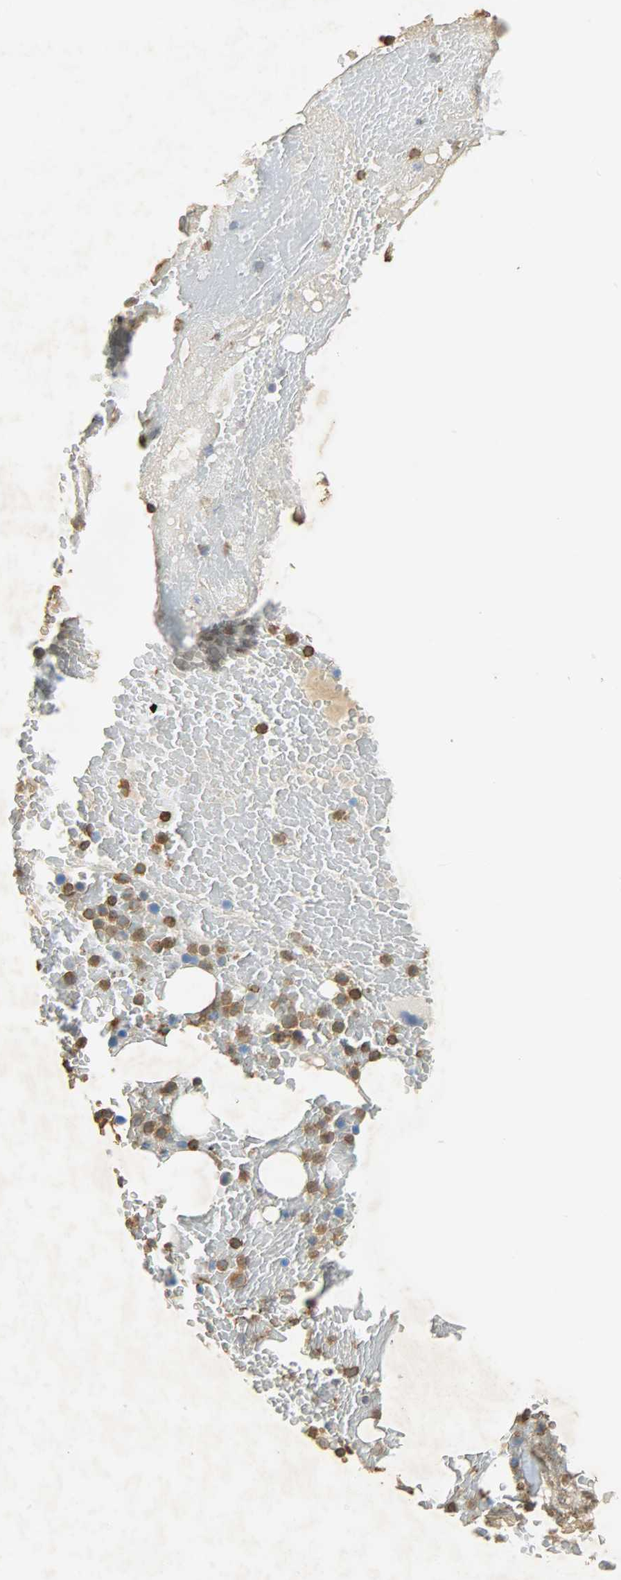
{"staining": {"intensity": "moderate", "quantity": "25%-75%", "location": "cytoplasmic/membranous"}, "tissue": "bone marrow", "cell_type": "Hematopoietic cells", "image_type": "normal", "snomed": [{"axis": "morphology", "description": "Normal tissue, NOS"}, {"axis": "topography", "description": "Bone marrow"}], "caption": "DAB (3,3'-diaminobenzidine) immunohistochemical staining of benign human bone marrow reveals moderate cytoplasmic/membranous protein positivity in approximately 25%-75% of hematopoietic cells. Nuclei are stained in blue.", "gene": "ANXA6", "patient": {"sex": "female", "age": 66}}